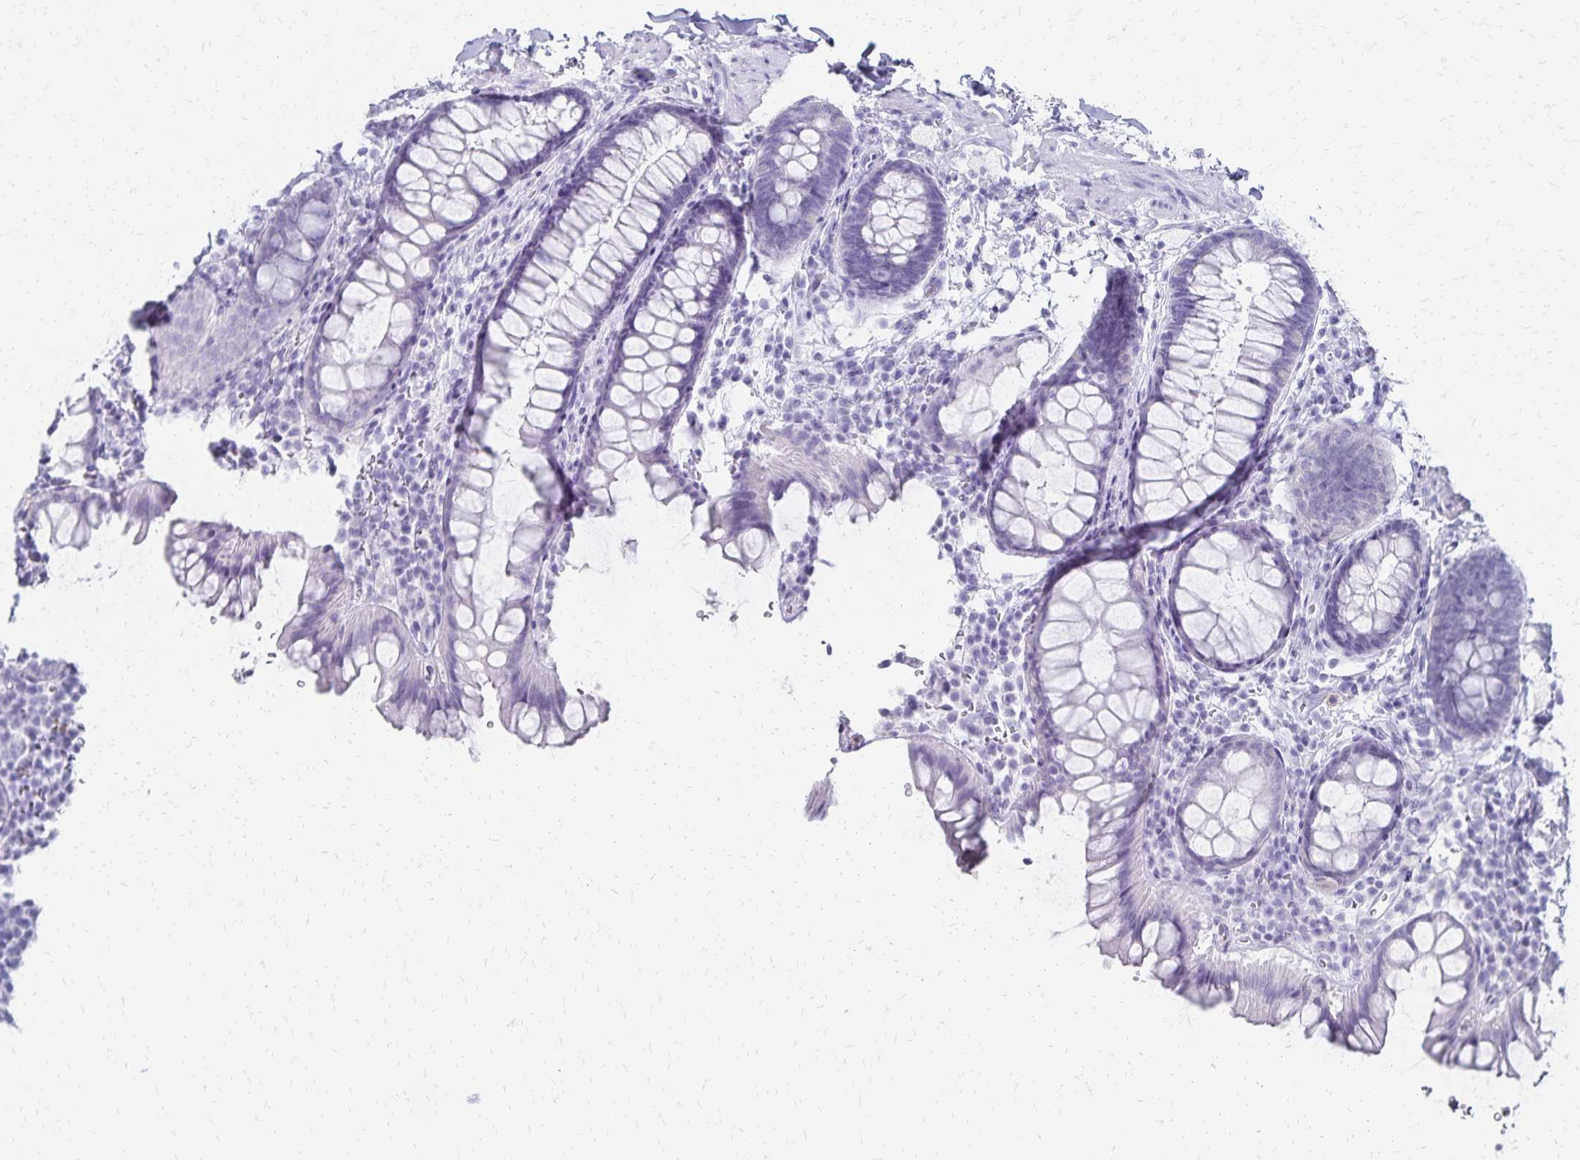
{"staining": {"intensity": "negative", "quantity": "none", "location": "none"}, "tissue": "rectum", "cell_type": "Glandular cells", "image_type": "normal", "snomed": [{"axis": "morphology", "description": "Normal tissue, NOS"}, {"axis": "topography", "description": "Rectum"}, {"axis": "topography", "description": "Peripheral nerve tissue"}], "caption": "Micrograph shows no protein positivity in glandular cells of unremarkable rectum.", "gene": "GIP", "patient": {"sex": "female", "age": 69}}